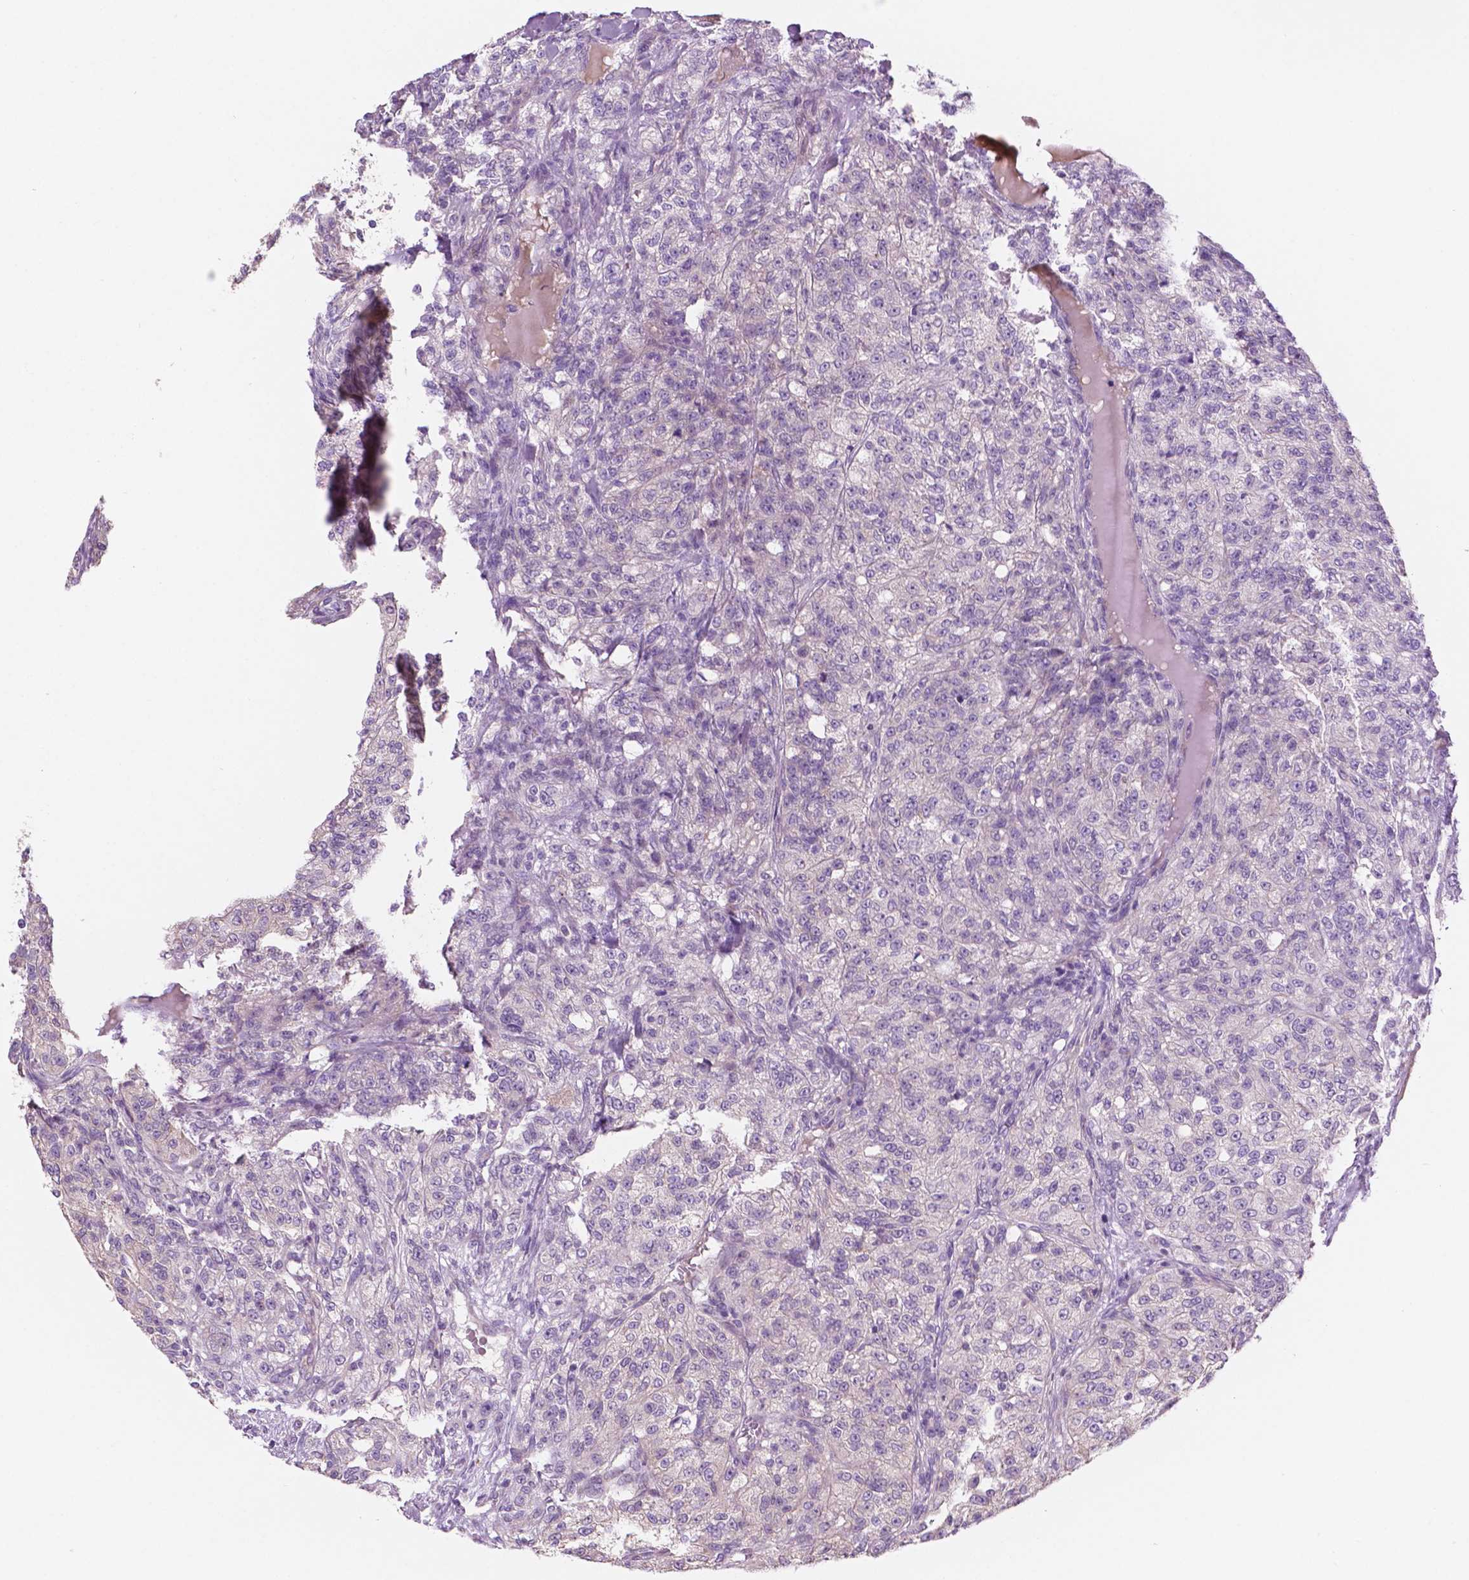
{"staining": {"intensity": "negative", "quantity": "none", "location": "none"}, "tissue": "renal cancer", "cell_type": "Tumor cells", "image_type": "cancer", "snomed": [{"axis": "morphology", "description": "Adenocarcinoma, NOS"}, {"axis": "topography", "description": "Kidney"}], "caption": "A high-resolution photomicrograph shows immunohistochemistry (IHC) staining of renal adenocarcinoma, which exhibits no significant positivity in tumor cells. (Immunohistochemistry, brightfield microscopy, high magnification).", "gene": "LRP1B", "patient": {"sex": "female", "age": 63}}